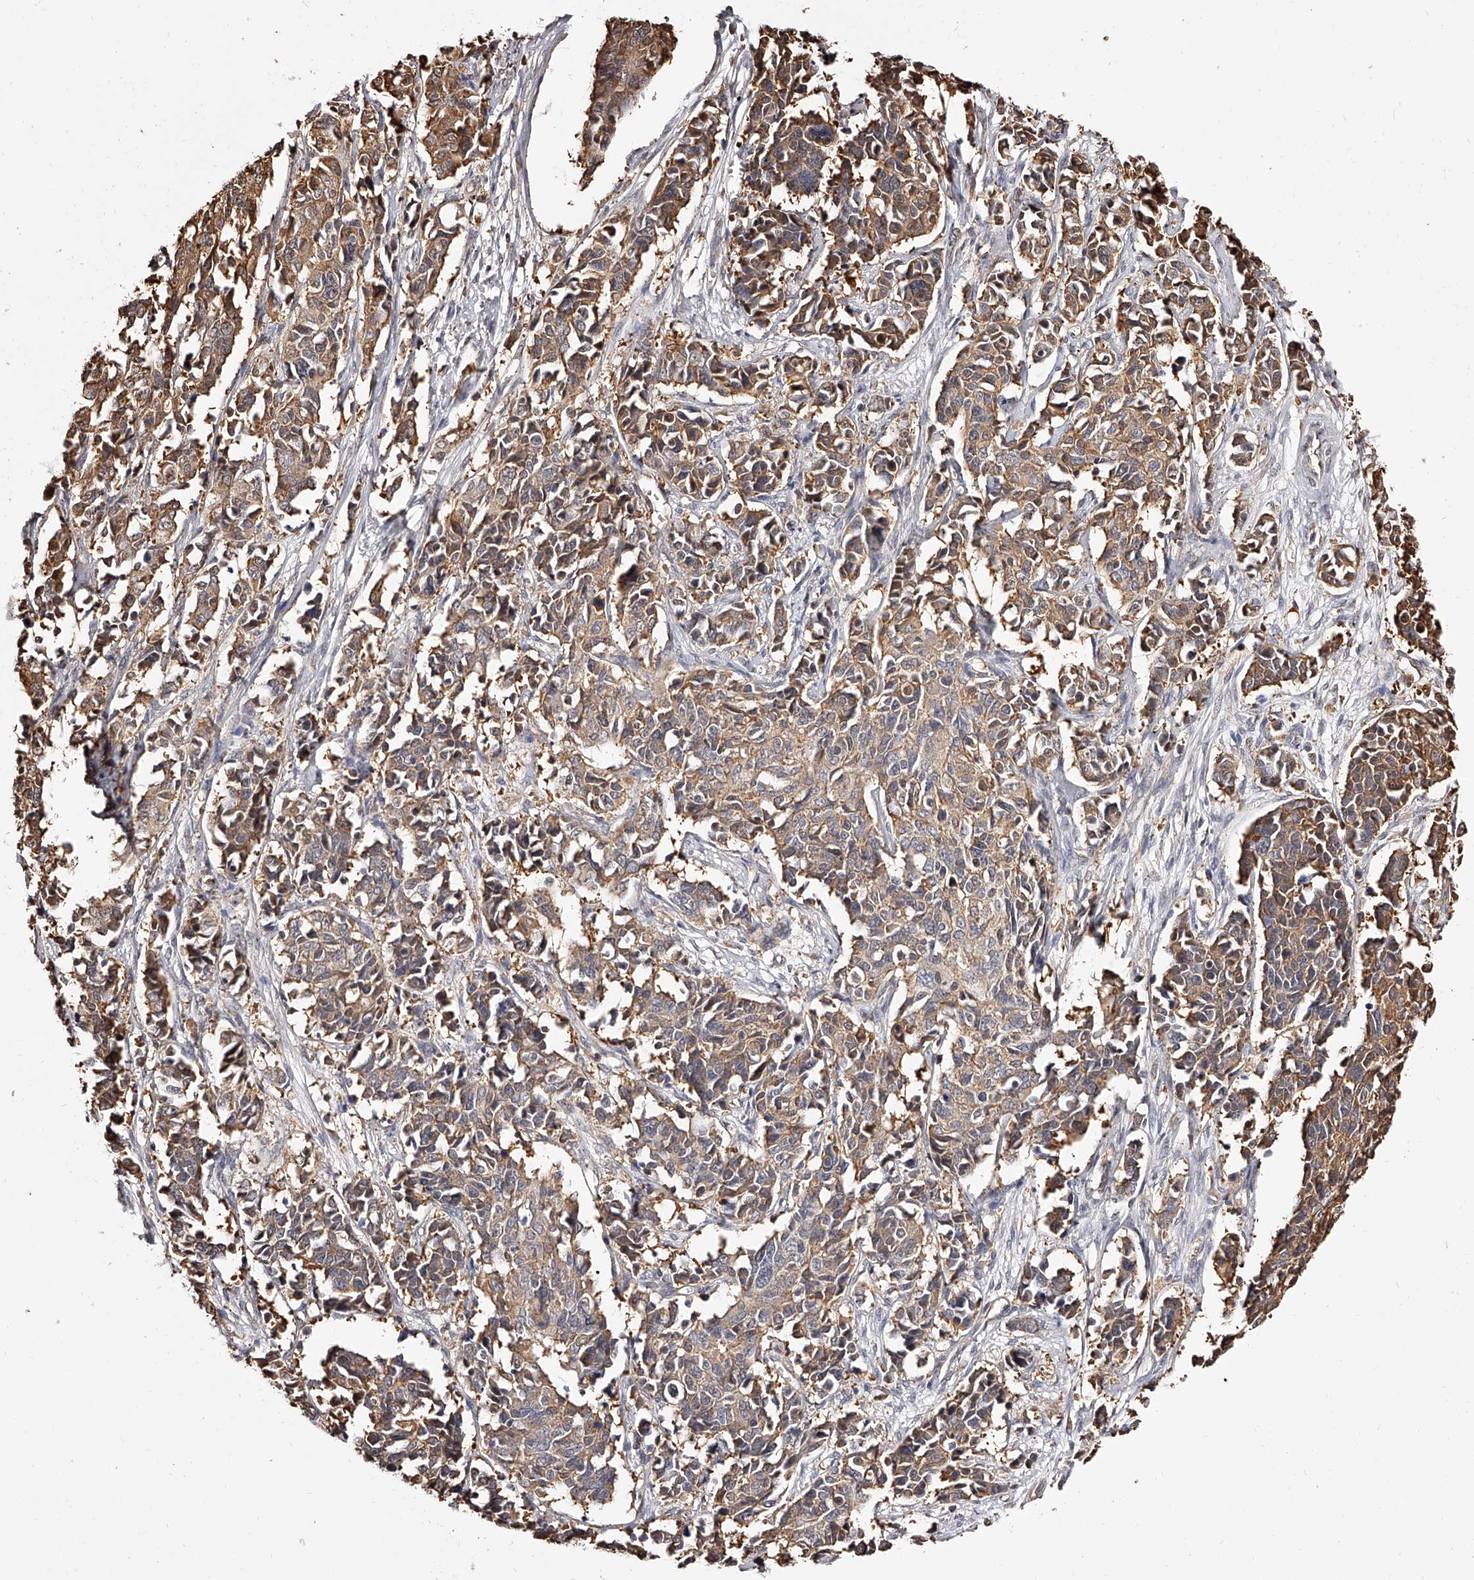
{"staining": {"intensity": "moderate", "quantity": ">75%", "location": "cytoplasmic/membranous"}, "tissue": "cervical cancer", "cell_type": "Tumor cells", "image_type": "cancer", "snomed": [{"axis": "morphology", "description": "Normal tissue, NOS"}, {"axis": "morphology", "description": "Squamous cell carcinoma, NOS"}, {"axis": "topography", "description": "Cervix"}], "caption": "Protein analysis of squamous cell carcinoma (cervical) tissue reveals moderate cytoplasmic/membranous expression in approximately >75% of tumor cells.", "gene": "ZNF582", "patient": {"sex": "female", "age": 35}}